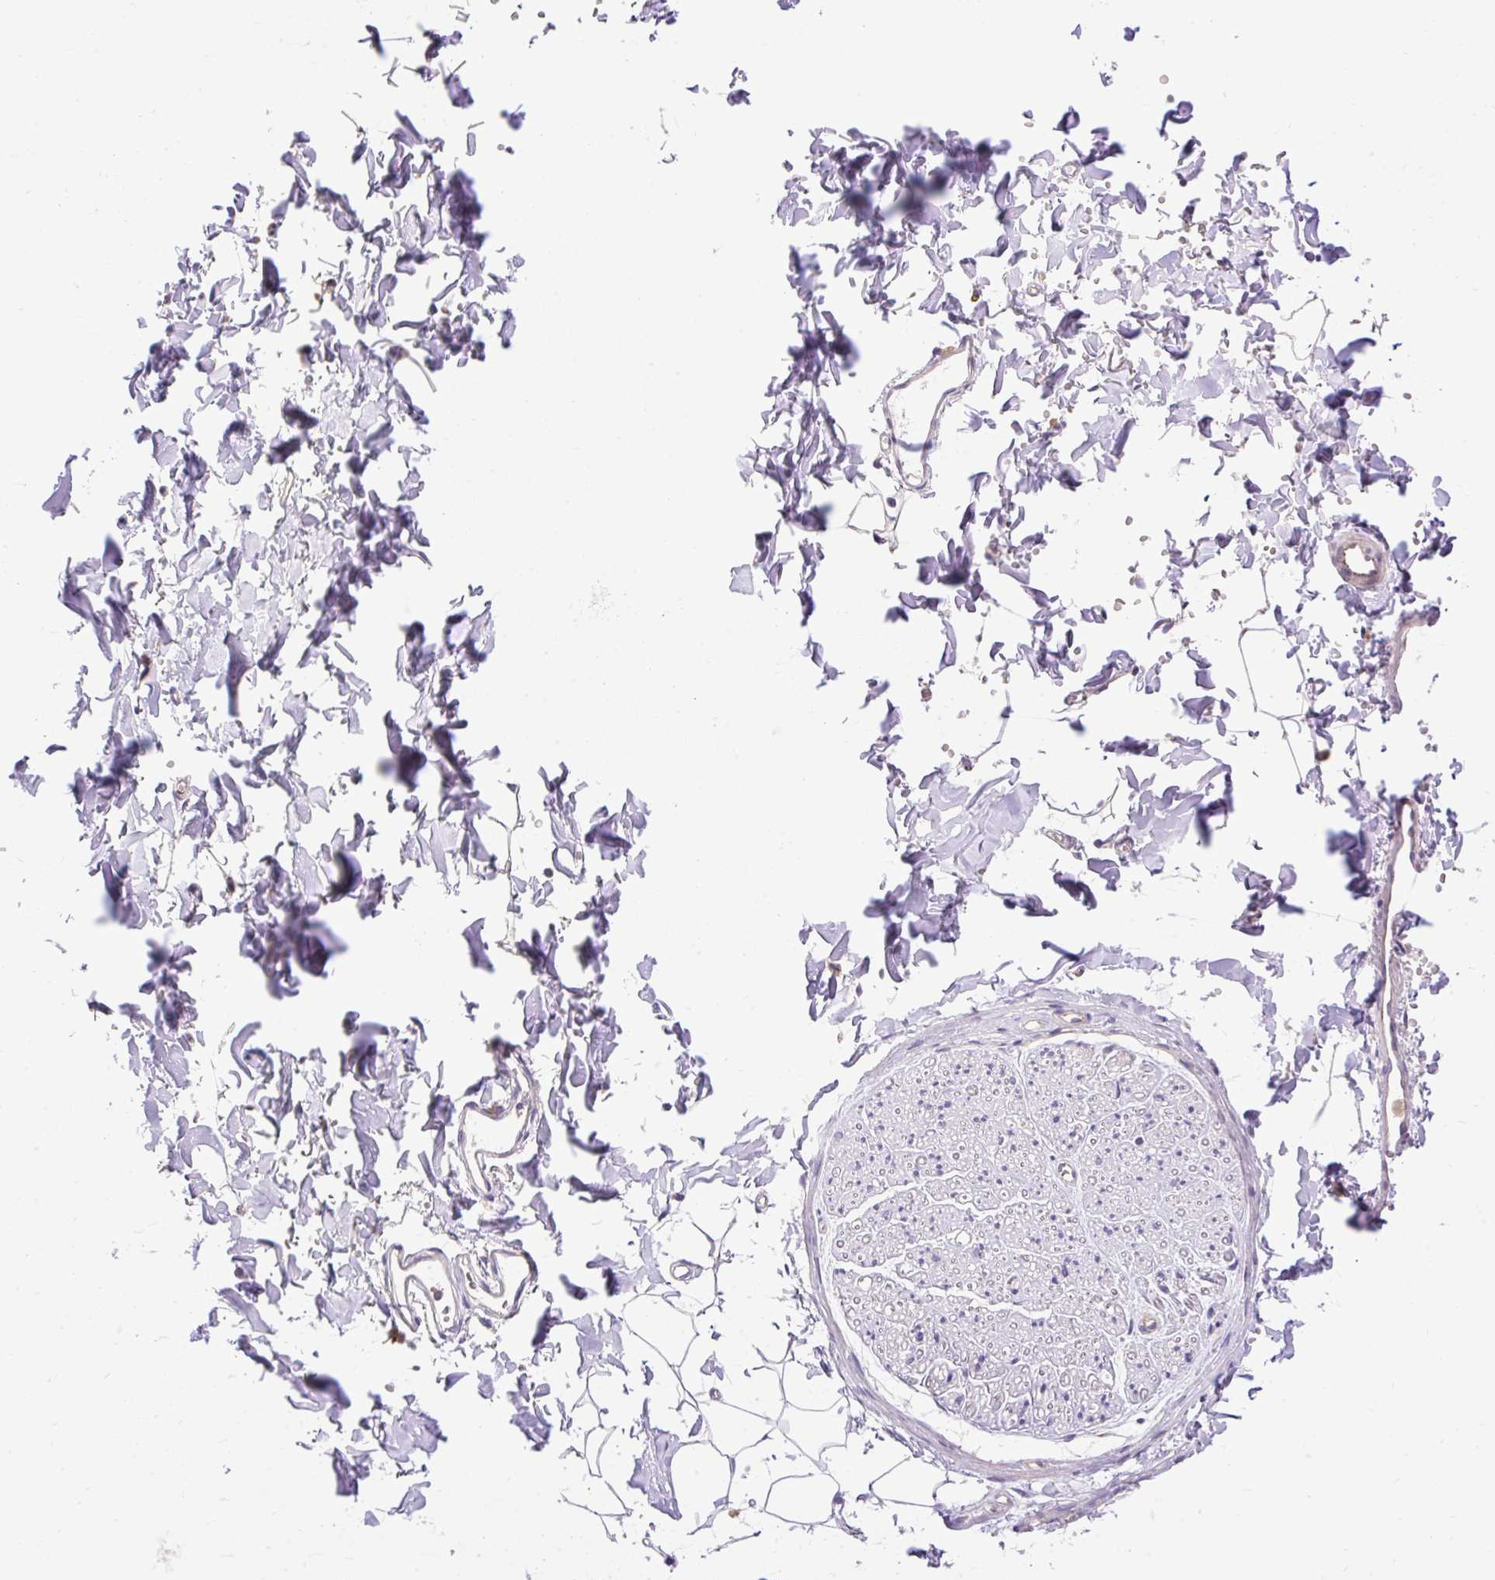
{"staining": {"intensity": "negative", "quantity": "none", "location": "none"}, "tissue": "adipose tissue", "cell_type": "Adipocytes", "image_type": "normal", "snomed": [{"axis": "morphology", "description": "Normal tissue, NOS"}, {"axis": "topography", "description": "Cartilage tissue"}, {"axis": "topography", "description": "Bronchus"}, {"axis": "topography", "description": "Peripheral nerve tissue"}], "caption": "This is an immunohistochemistry micrograph of benign adipose tissue. There is no positivity in adipocytes.", "gene": "HEXB", "patient": {"sex": "female", "age": 59}}